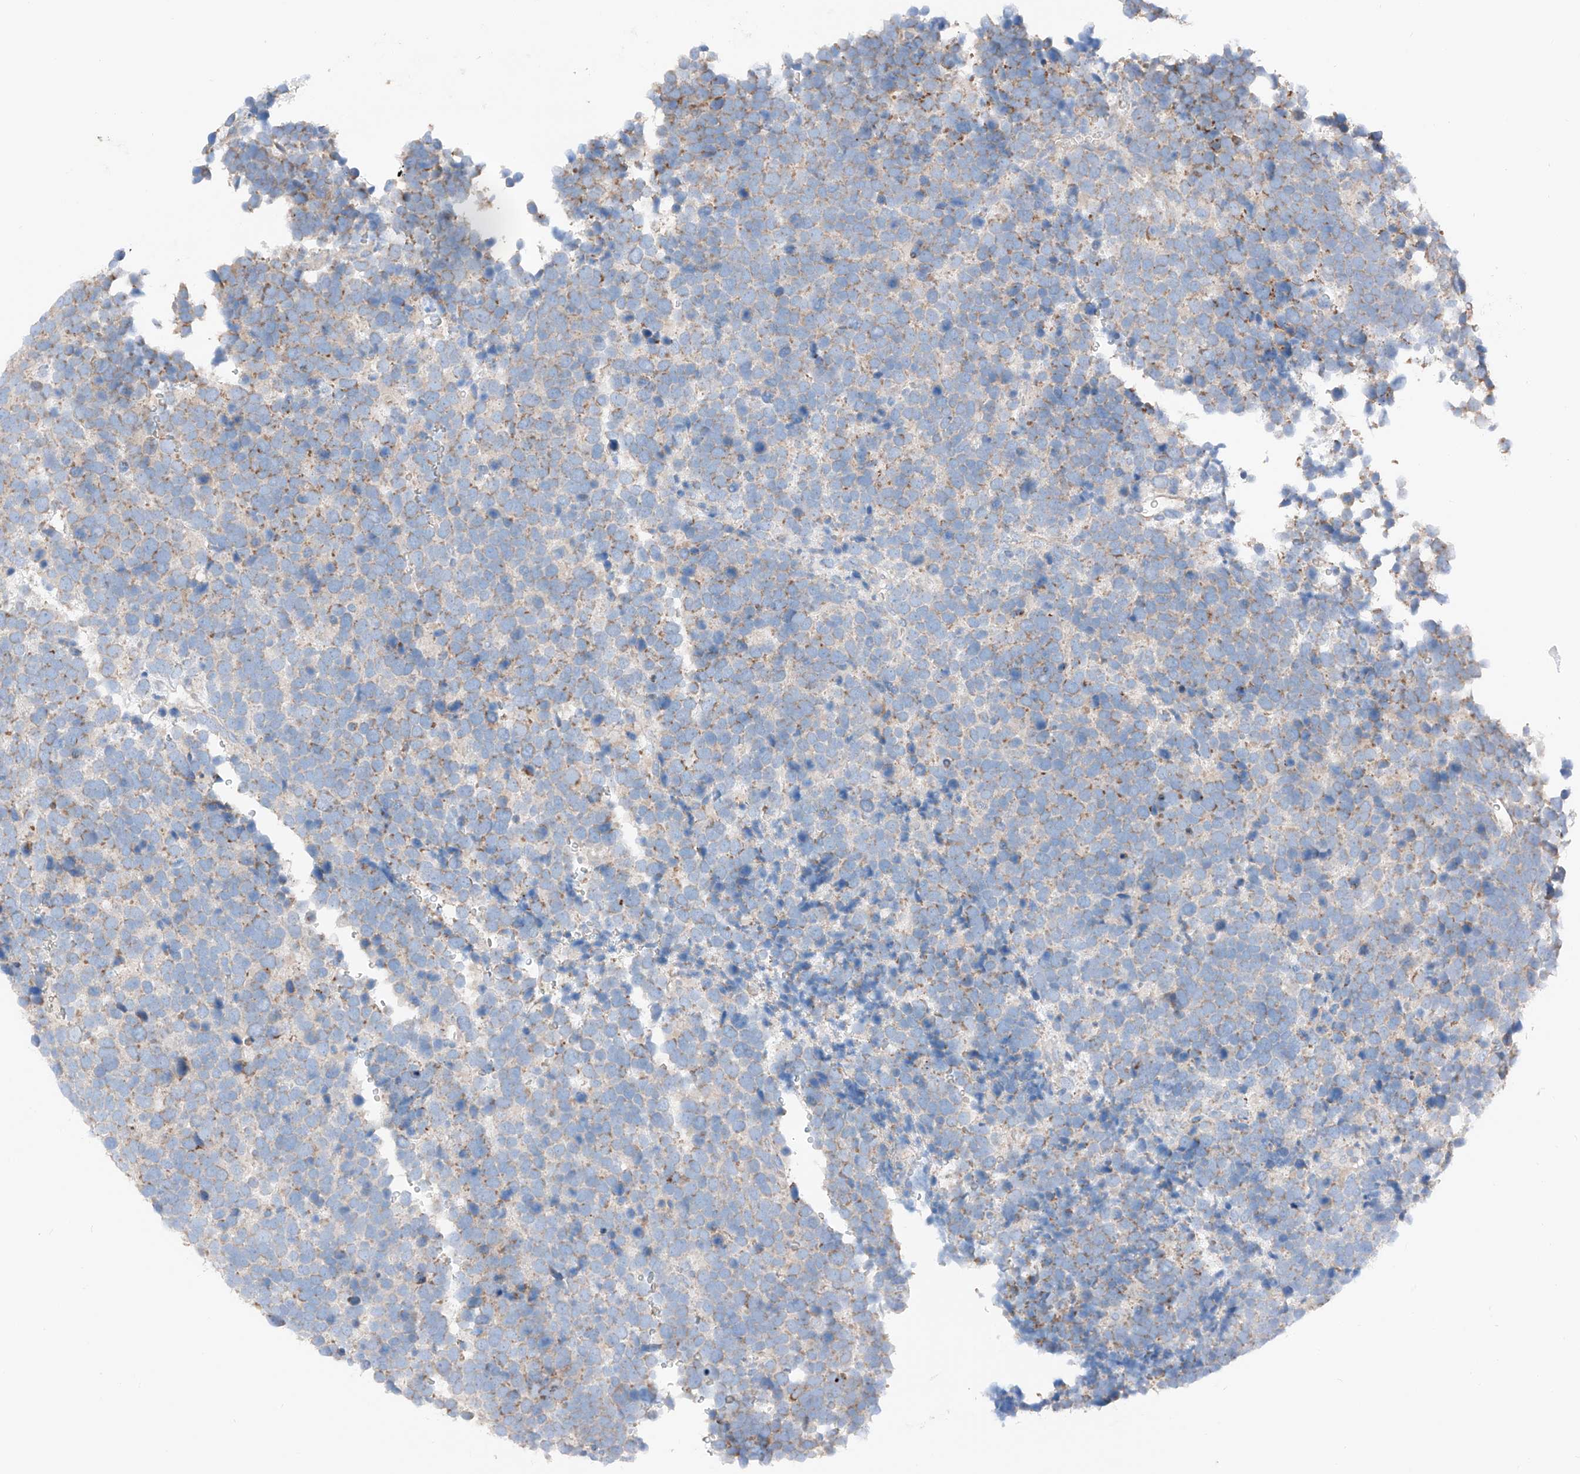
{"staining": {"intensity": "moderate", "quantity": "<25%", "location": "cytoplasmic/membranous"}, "tissue": "urothelial cancer", "cell_type": "Tumor cells", "image_type": "cancer", "snomed": [{"axis": "morphology", "description": "Urothelial carcinoma, High grade"}, {"axis": "topography", "description": "Urinary bladder"}], "caption": "About <25% of tumor cells in human high-grade urothelial carcinoma exhibit moderate cytoplasmic/membranous protein expression as visualized by brown immunohistochemical staining.", "gene": "MRAP", "patient": {"sex": "female", "age": 82}}